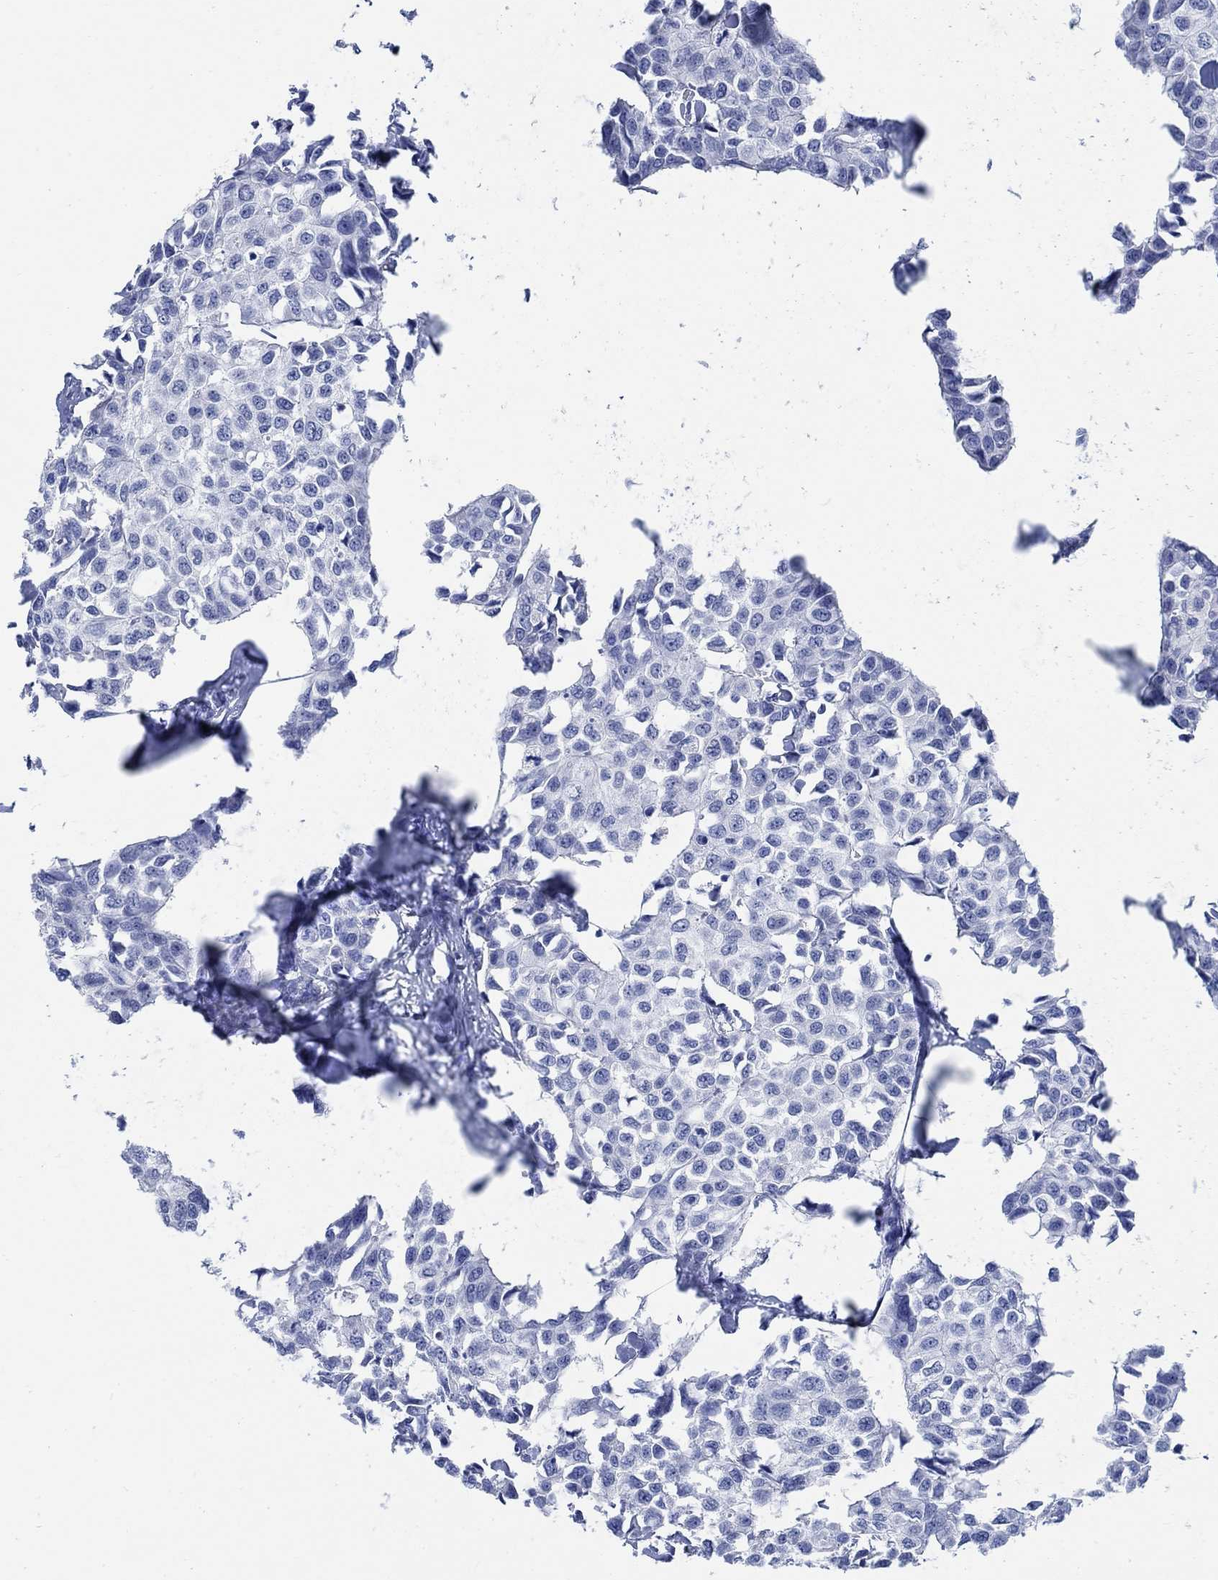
{"staining": {"intensity": "negative", "quantity": "none", "location": "none"}, "tissue": "breast cancer", "cell_type": "Tumor cells", "image_type": "cancer", "snomed": [{"axis": "morphology", "description": "Duct carcinoma"}, {"axis": "topography", "description": "Breast"}], "caption": "High power microscopy image of an immunohistochemistry (IHC) histopathology image of breast cancer, revealing no significant expression in tumor cells.", "gene": "CAMK2N1", "patient": {"sex": "female", "age": 80}}